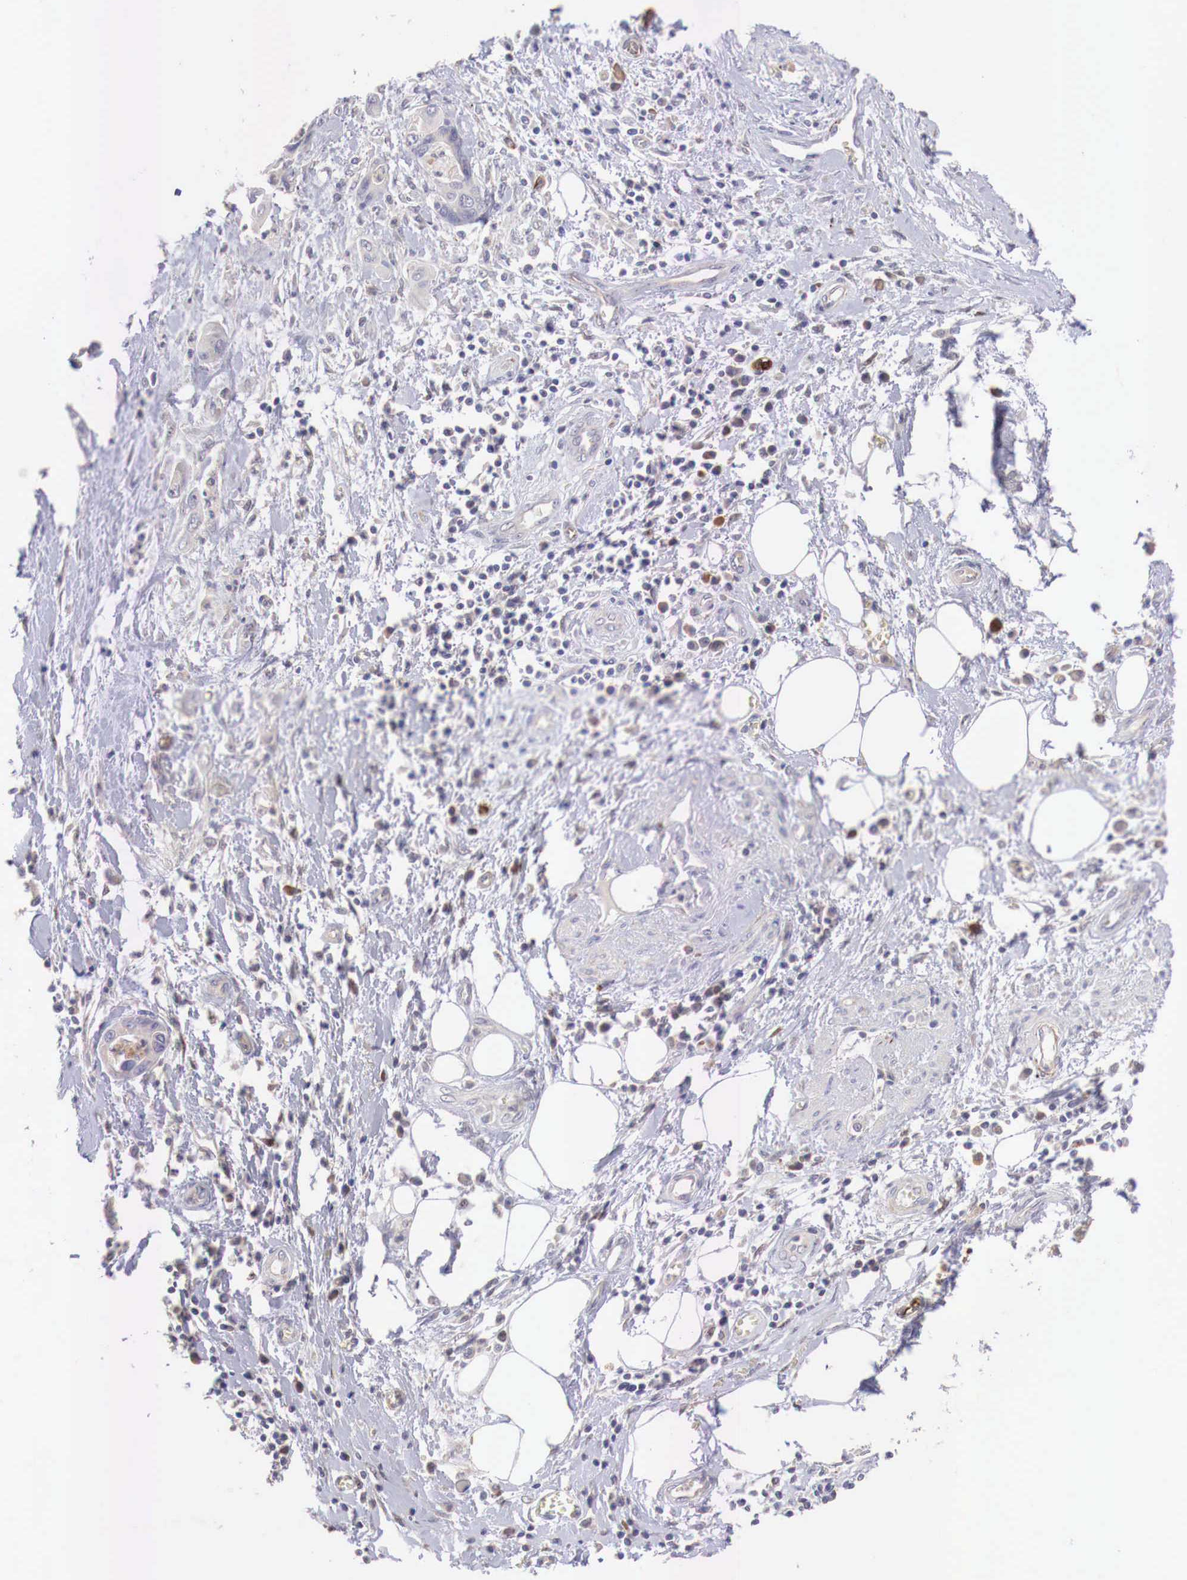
{"staining": {"intensity": "negative", "quantity": "none", "location": "none"}, "tissue": "pancreatic cancer", "cell_type": "Tumor cells", "image_type": "cancer", "snomed": [{"axis": "morphology", "description": "Adenocarcinoma, NOS"}, {"axis": "topography", "description": "Pancreas"}], "caption": "Tumor cells show no significant positivity in pancreatic cancer. Brightfield microscopy of IHC stained with DAB (brown) and hematoxylin (blue), captured at high magnification.", "gene": "WT1", "patient": {"sex": "female", "age": 70}}